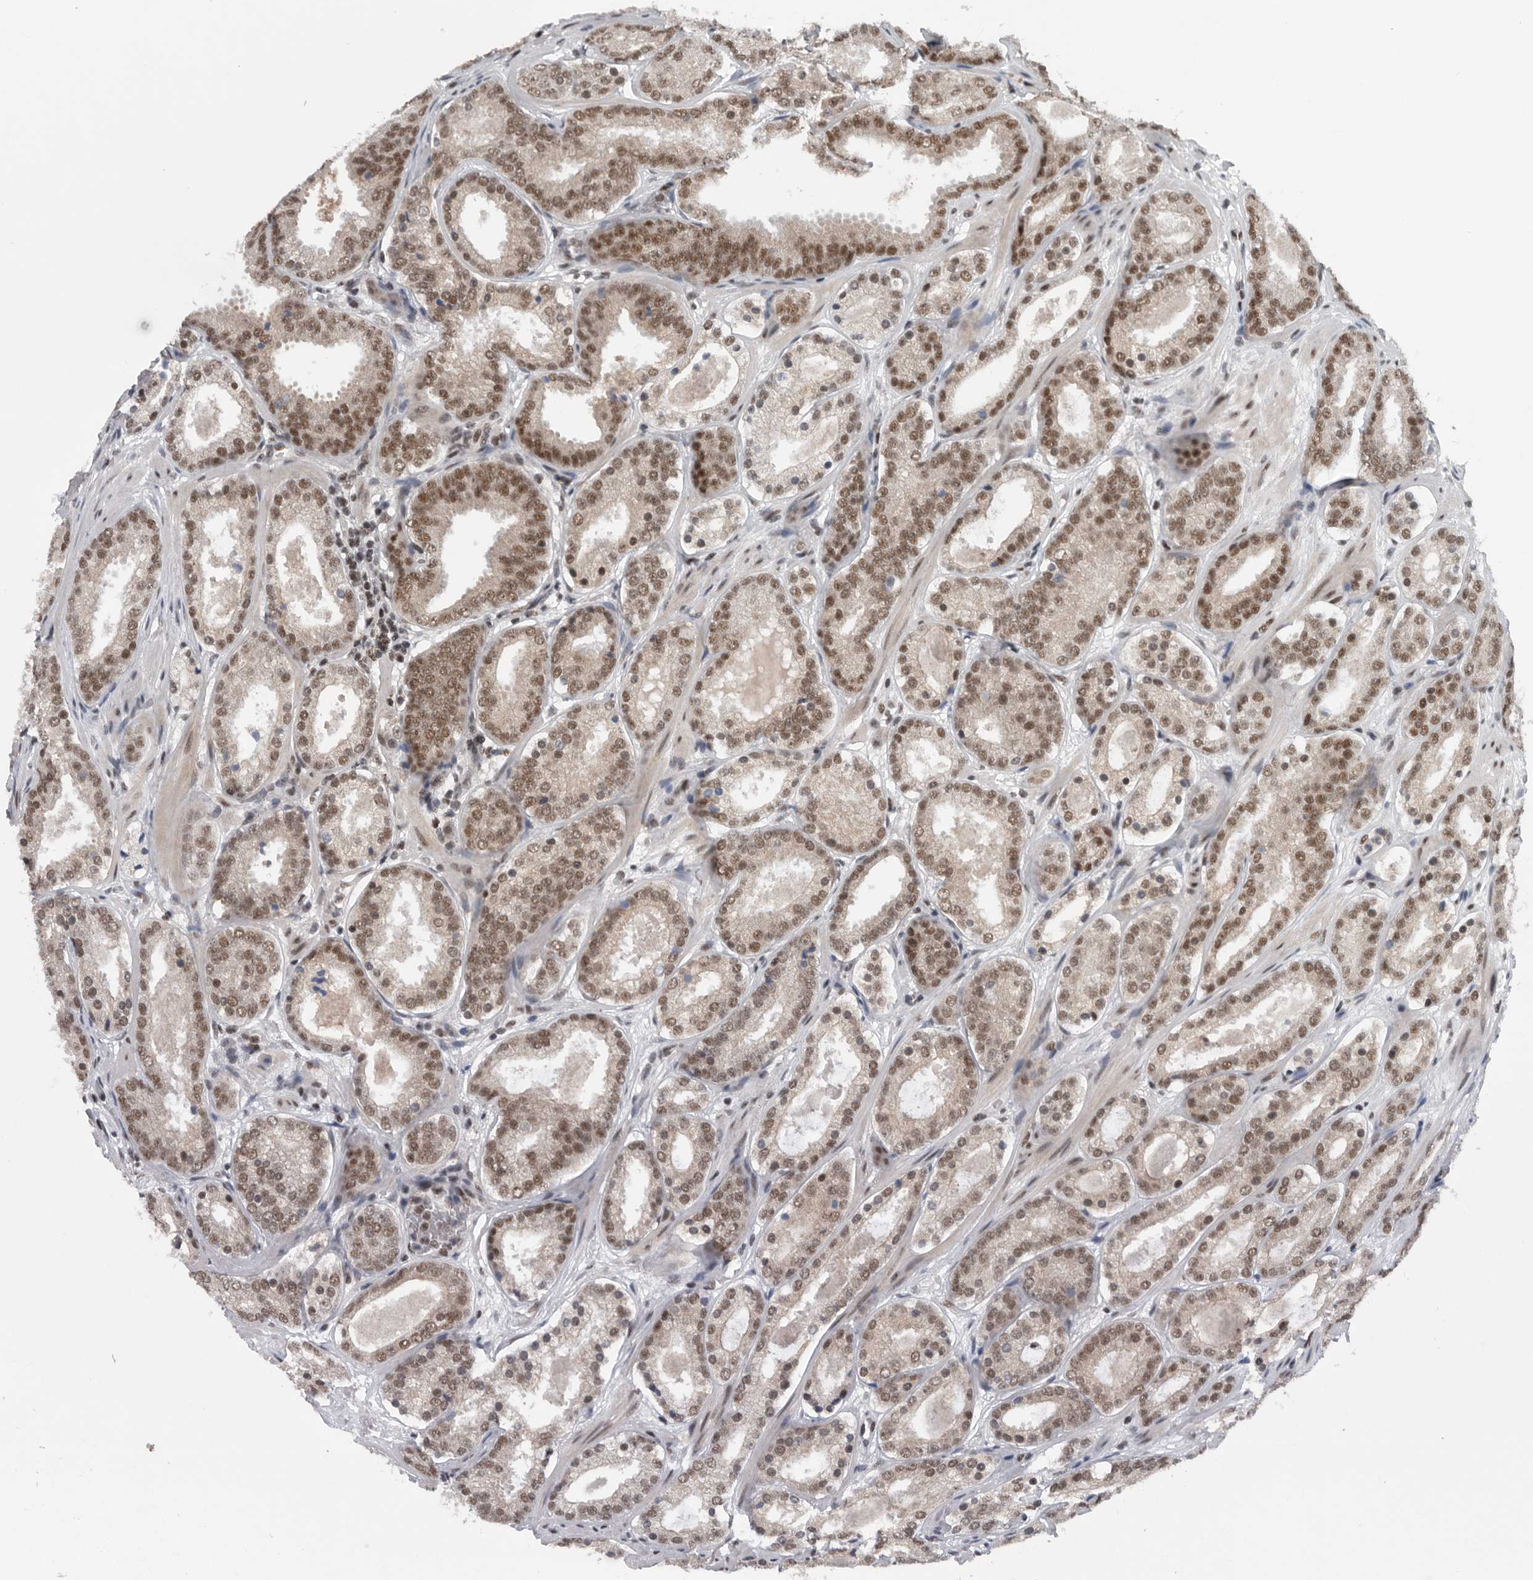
{"staining": {"intensity": "moderate", "quantity": ">75%", "location": "nuclear"}, "tissue": "prostate cancer", "cell_type": "Tumor cells", "image_type": "cancer", "snomed": [{"axis": "morphology", "description": "Adenocarcinoma, Low grade"}, {"axis": "topography", "description": "Prostate"}], "caption": "A high-resolution histopathology image shows IHC staining of low-grade adenocarcinoma (prostate), which reveals moderate nuclear staining in approximately >75% of tumor cells.", "gene": "SENP7", "patient": {"sex": "male", "age": 69}}